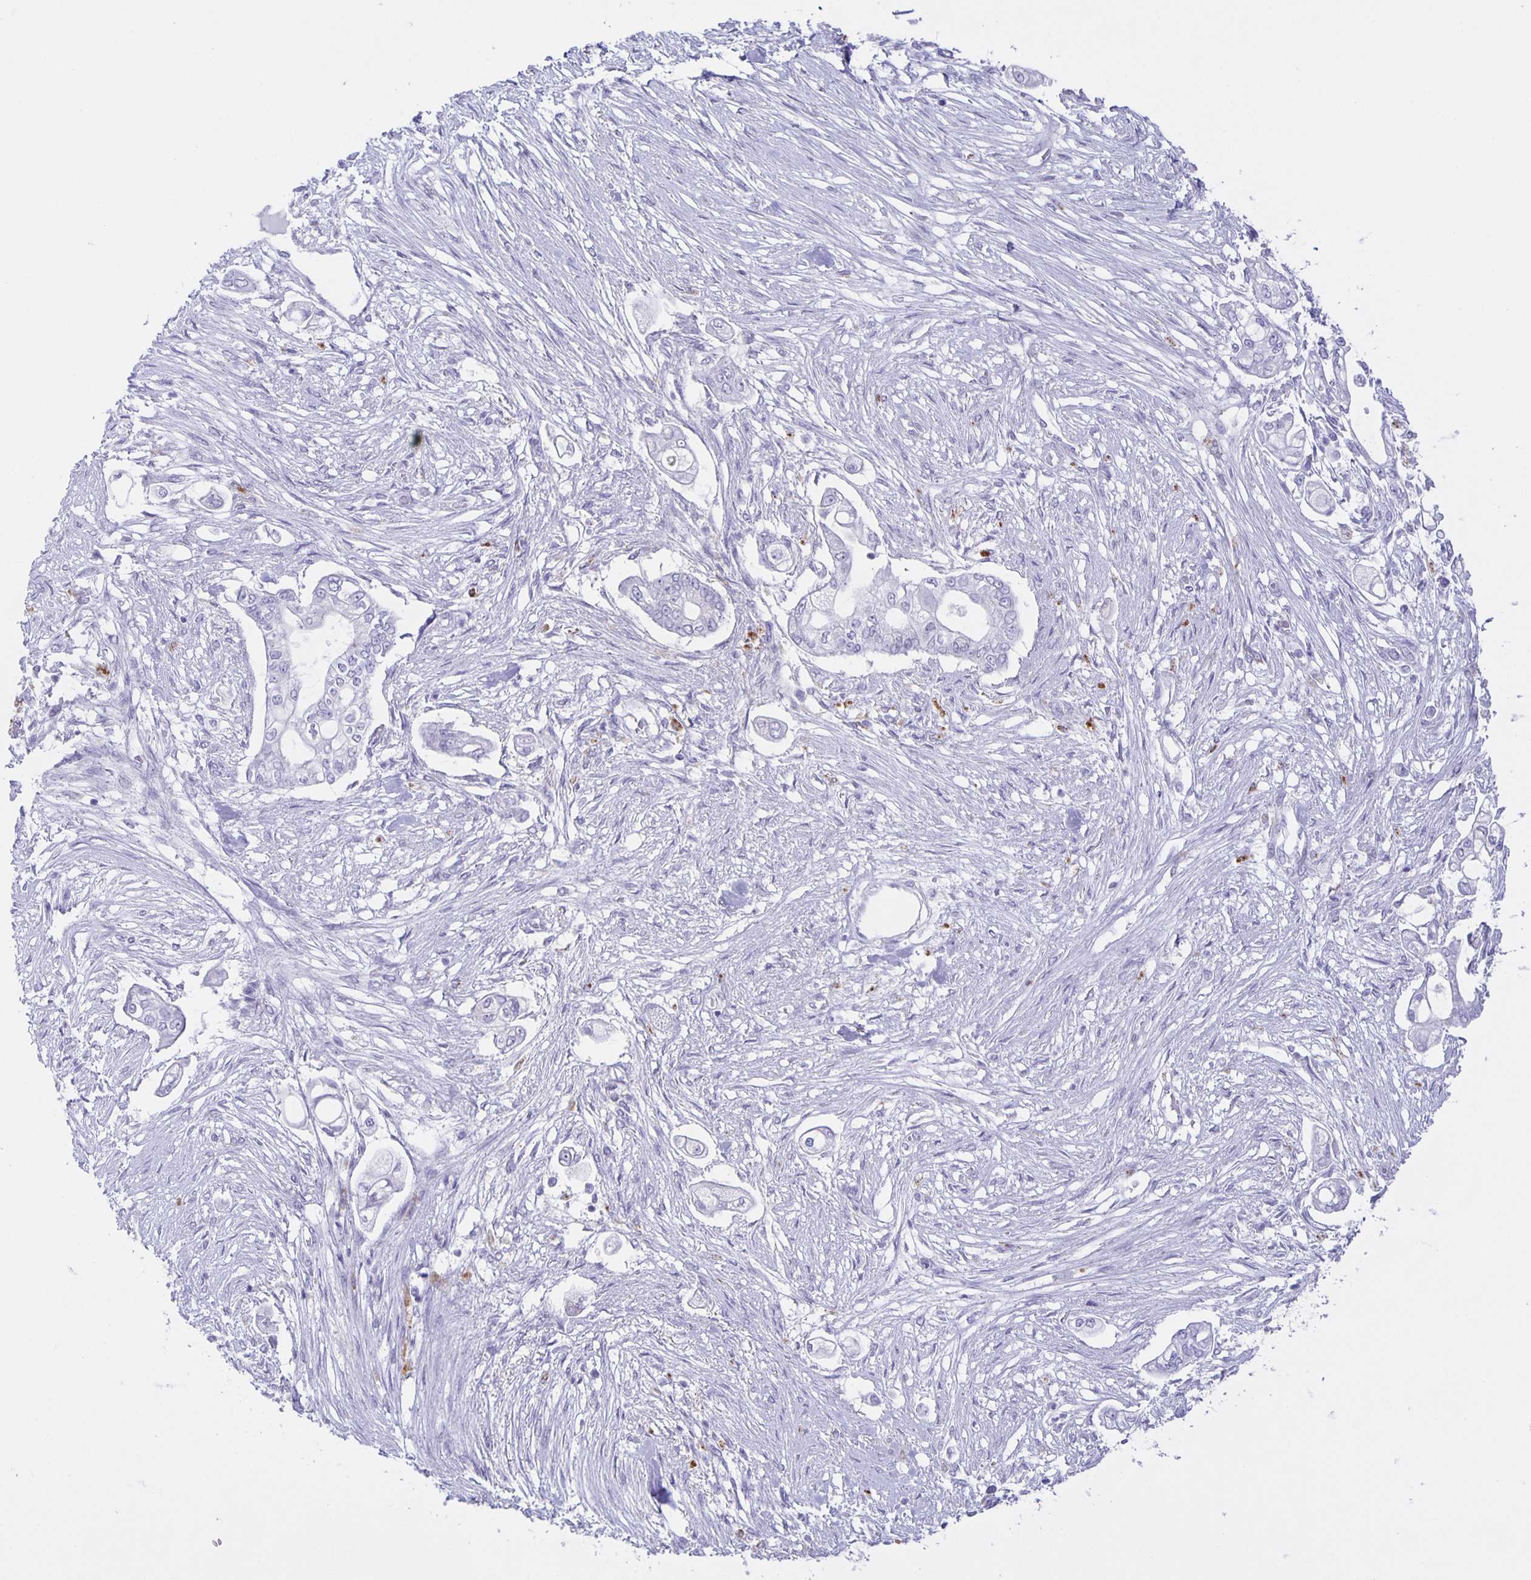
{"staining": {"intensity": "negative", "quantity": "none", "location": "none"}, "tissue": "pancreatic cancer", "cell_type": "Tumor cells", "image_type": "cancer", "snomed": [{"axis": "morphology", "description": "Adenocarcinoma, NOS"}, {"axis": "topography", "description": "Pancreas"}], "caption": "This is an immunohistochemistry histopathology image of human pancreatic cancer. There is no staining in tumor cells.", "gene": "LIPA", "patient": {"sex": "female", "age": 69}}